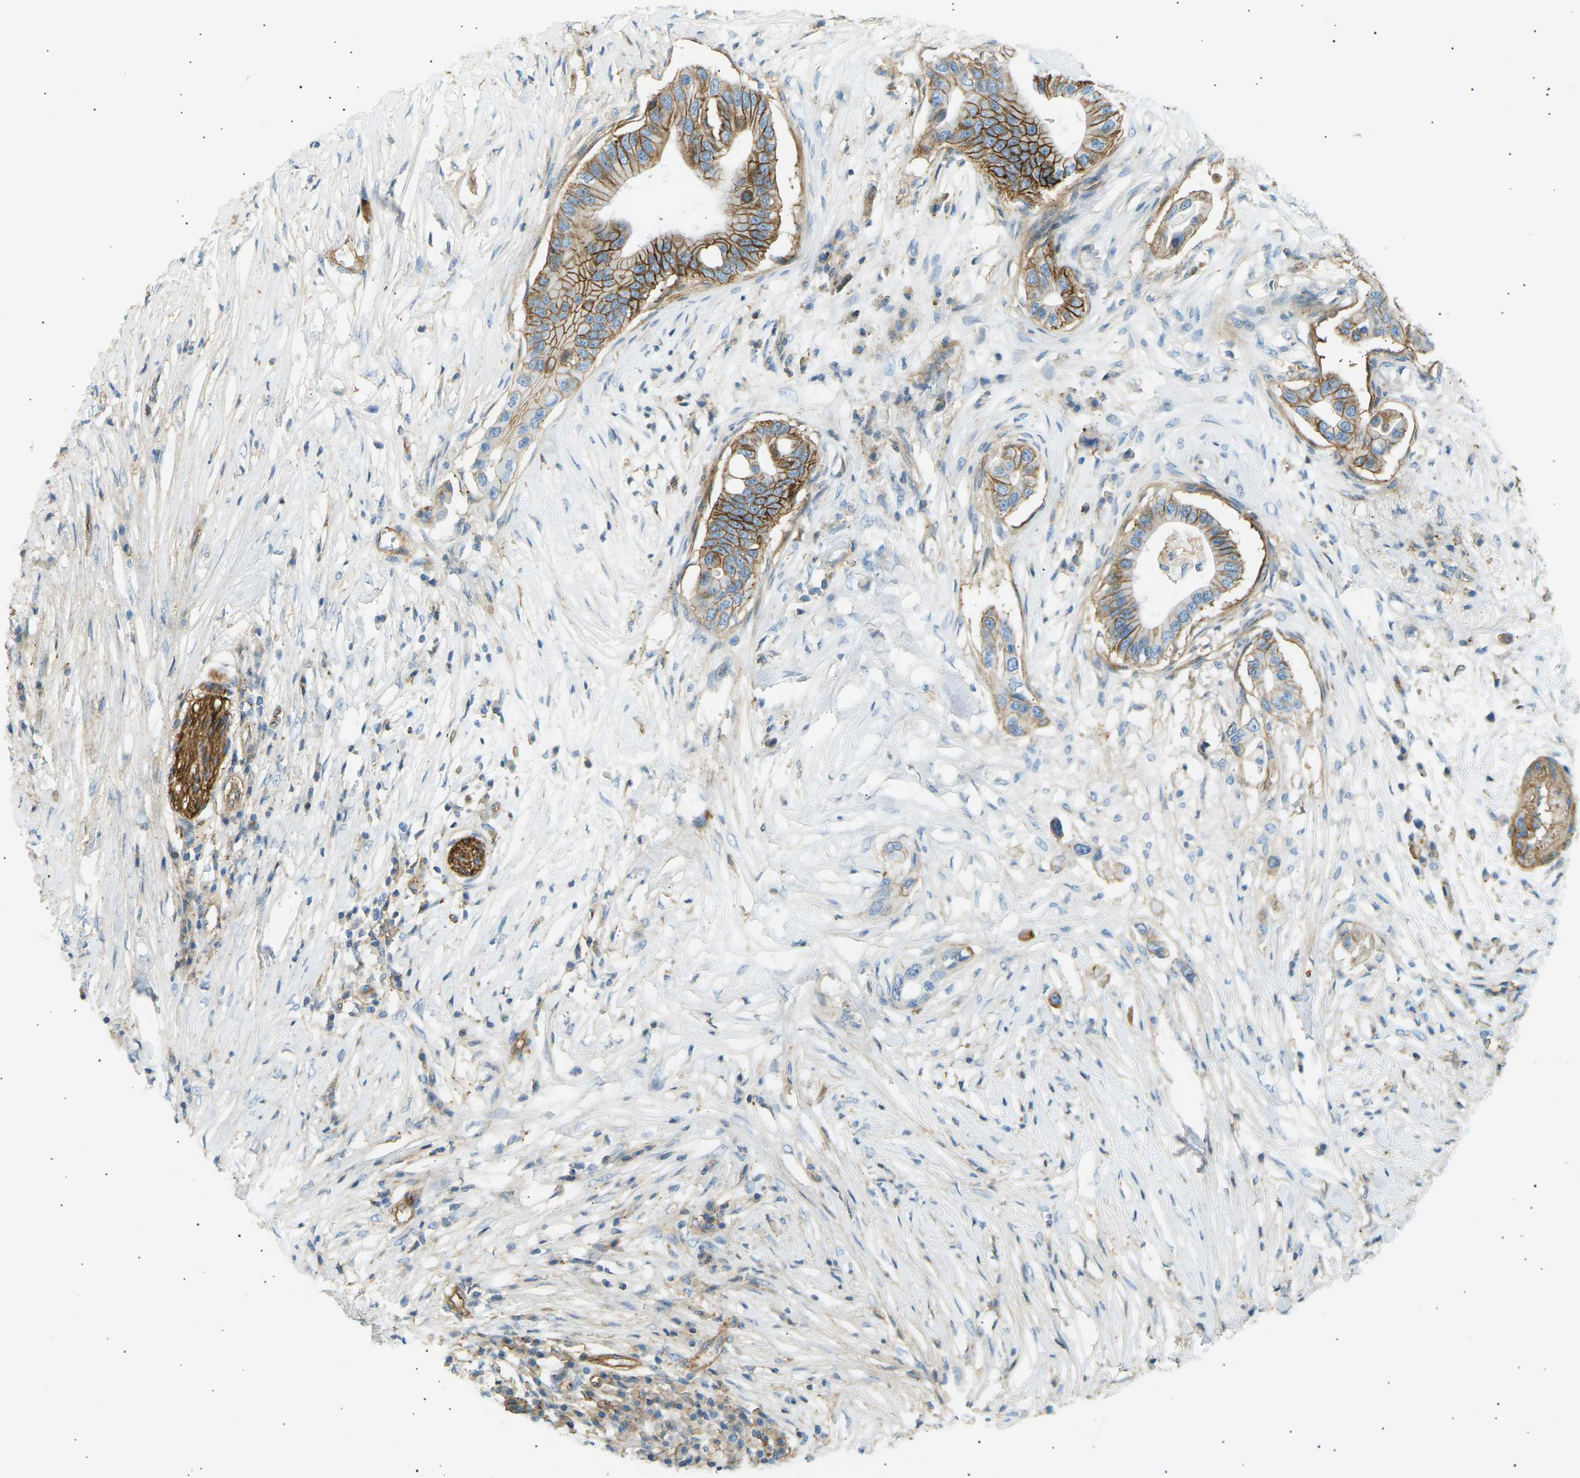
{"staining": {"intensity": "strong", "quantity": ">75%", "location": "cytoplasmic/membranous"}, "tissue": "pancreatic cancer", "cell_type": "Tumor cells", "image_type": "cancer", "snomed": [{"axis": "morphology", "description": "Adenocarcinoma, NOS"}, {"axis": "topography", "description": "Pancreas"}], "caption": "DAB (3,3'-diaminobenzidine) immunohistochemical staining of human pancreatic cancer demonstrates strong cytoplasmic/membranous protein staining in approximately >75% of tumor cells.", "gene": "ATP2B4", "patient": {"sex": "male", "age": 77}}